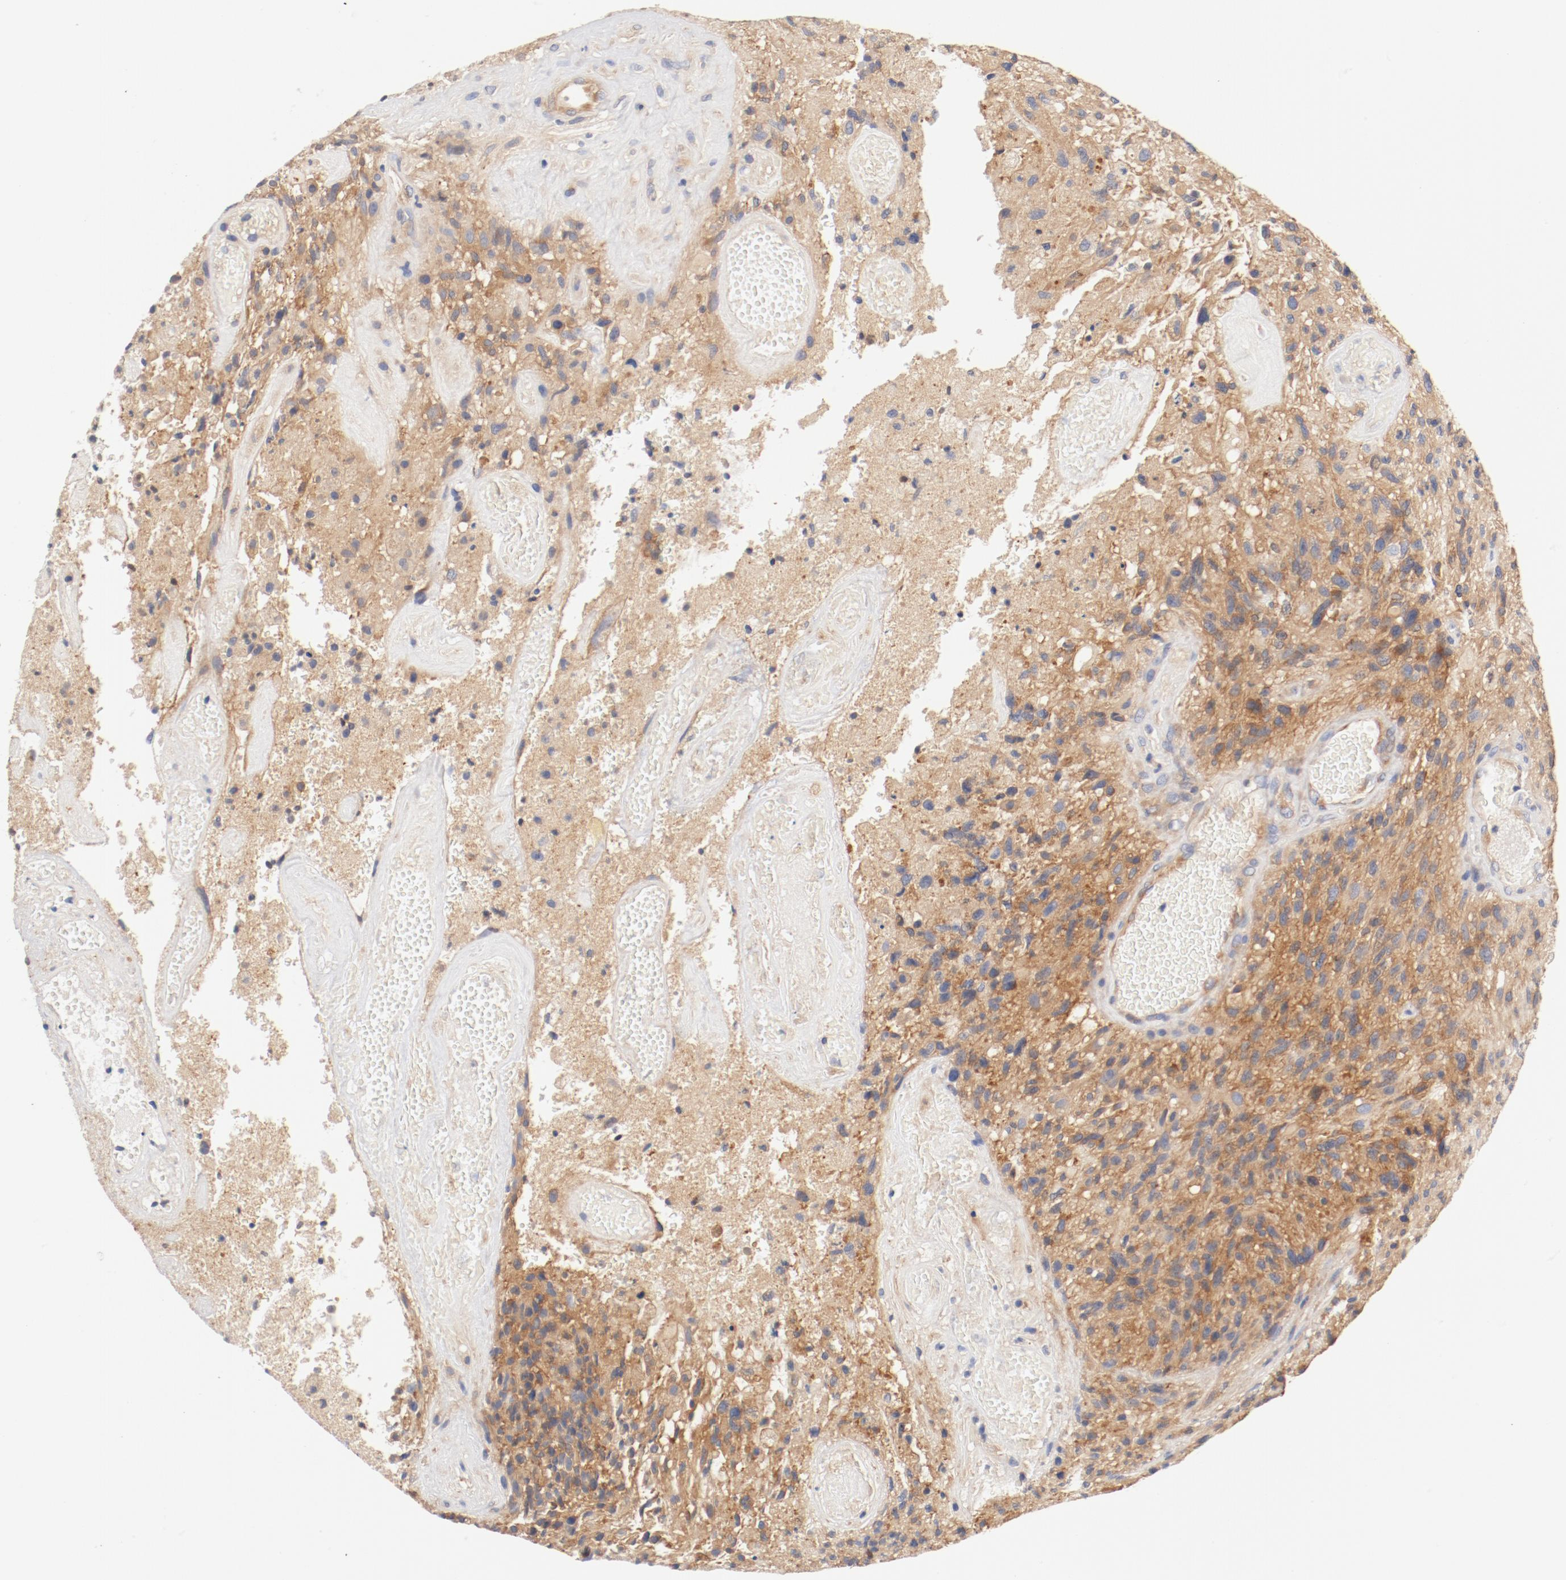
{"staining": {"intensity": "moderate", "quantity": "<25%", "location": "cytoplasmic/membranous"}, "tissue": "glioma", "cell_type": "Tumor cells", "image_type": "cancer", "snomed": [{"axis": "morphology", "description": "Normal tissue, NOS"}, {"axis": "morphology", "description": "Glioma, malignant, High grade"}, {"axis": "topography", "description": "Cerebral cortex"}], "caption": "Glioma tissue reveals moderate cytoplasmic/membranous staining in approximately <25% of tumor cells, visualized by immunohistochemistry.", "gene": "DYNC1H1", "patient": {"sex": "male", "age": 75}}